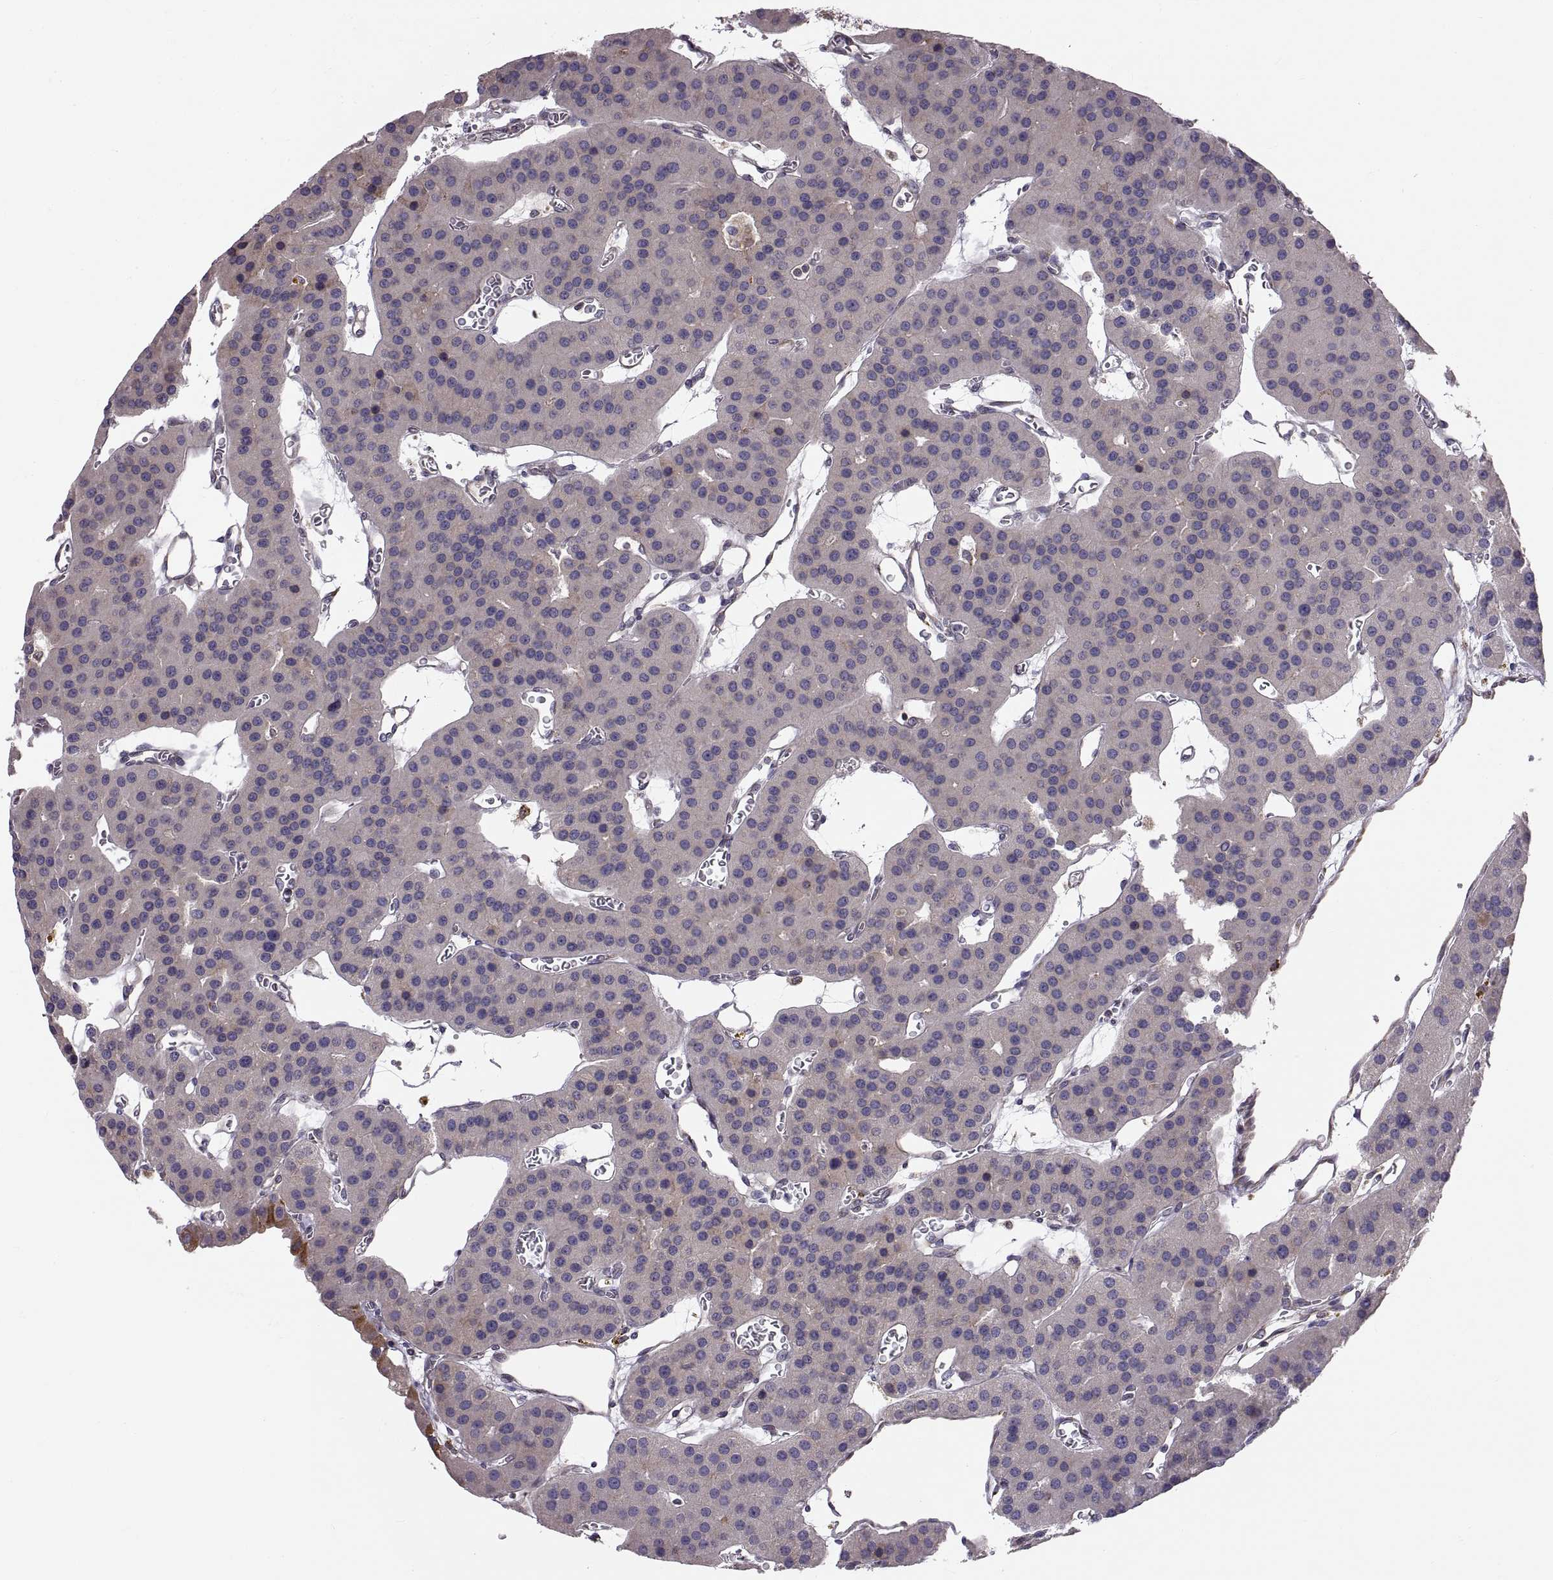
{"staining": {"intensity": "negative", "quantity": "none", "location": "none"}, "tissue": "parathyroid gland", "cell_type": "Glandular cells", "image_type": "normal", "snomed": [{"axis": "morphology", "description": "Normal tissue, NOS"}, {"axis": "morphology", "description": "Adenoma, NOS"}, {"axis": "topography", "description": "Parathyroid gland"}], "caption": "High magnification brightfield microscopy of benign parathyroid gland stained with DAB (3,3'-diaminobenzidine) (brown) and counterstained with hematoxylin (blue): glandular cells show no significant expression. The staining is performed using DAB brown chromogen with nuclei counter-stained in using hematoxylin.", "gene": "PLEKHB2", "patient": {"sex": "female", "age": 86}}